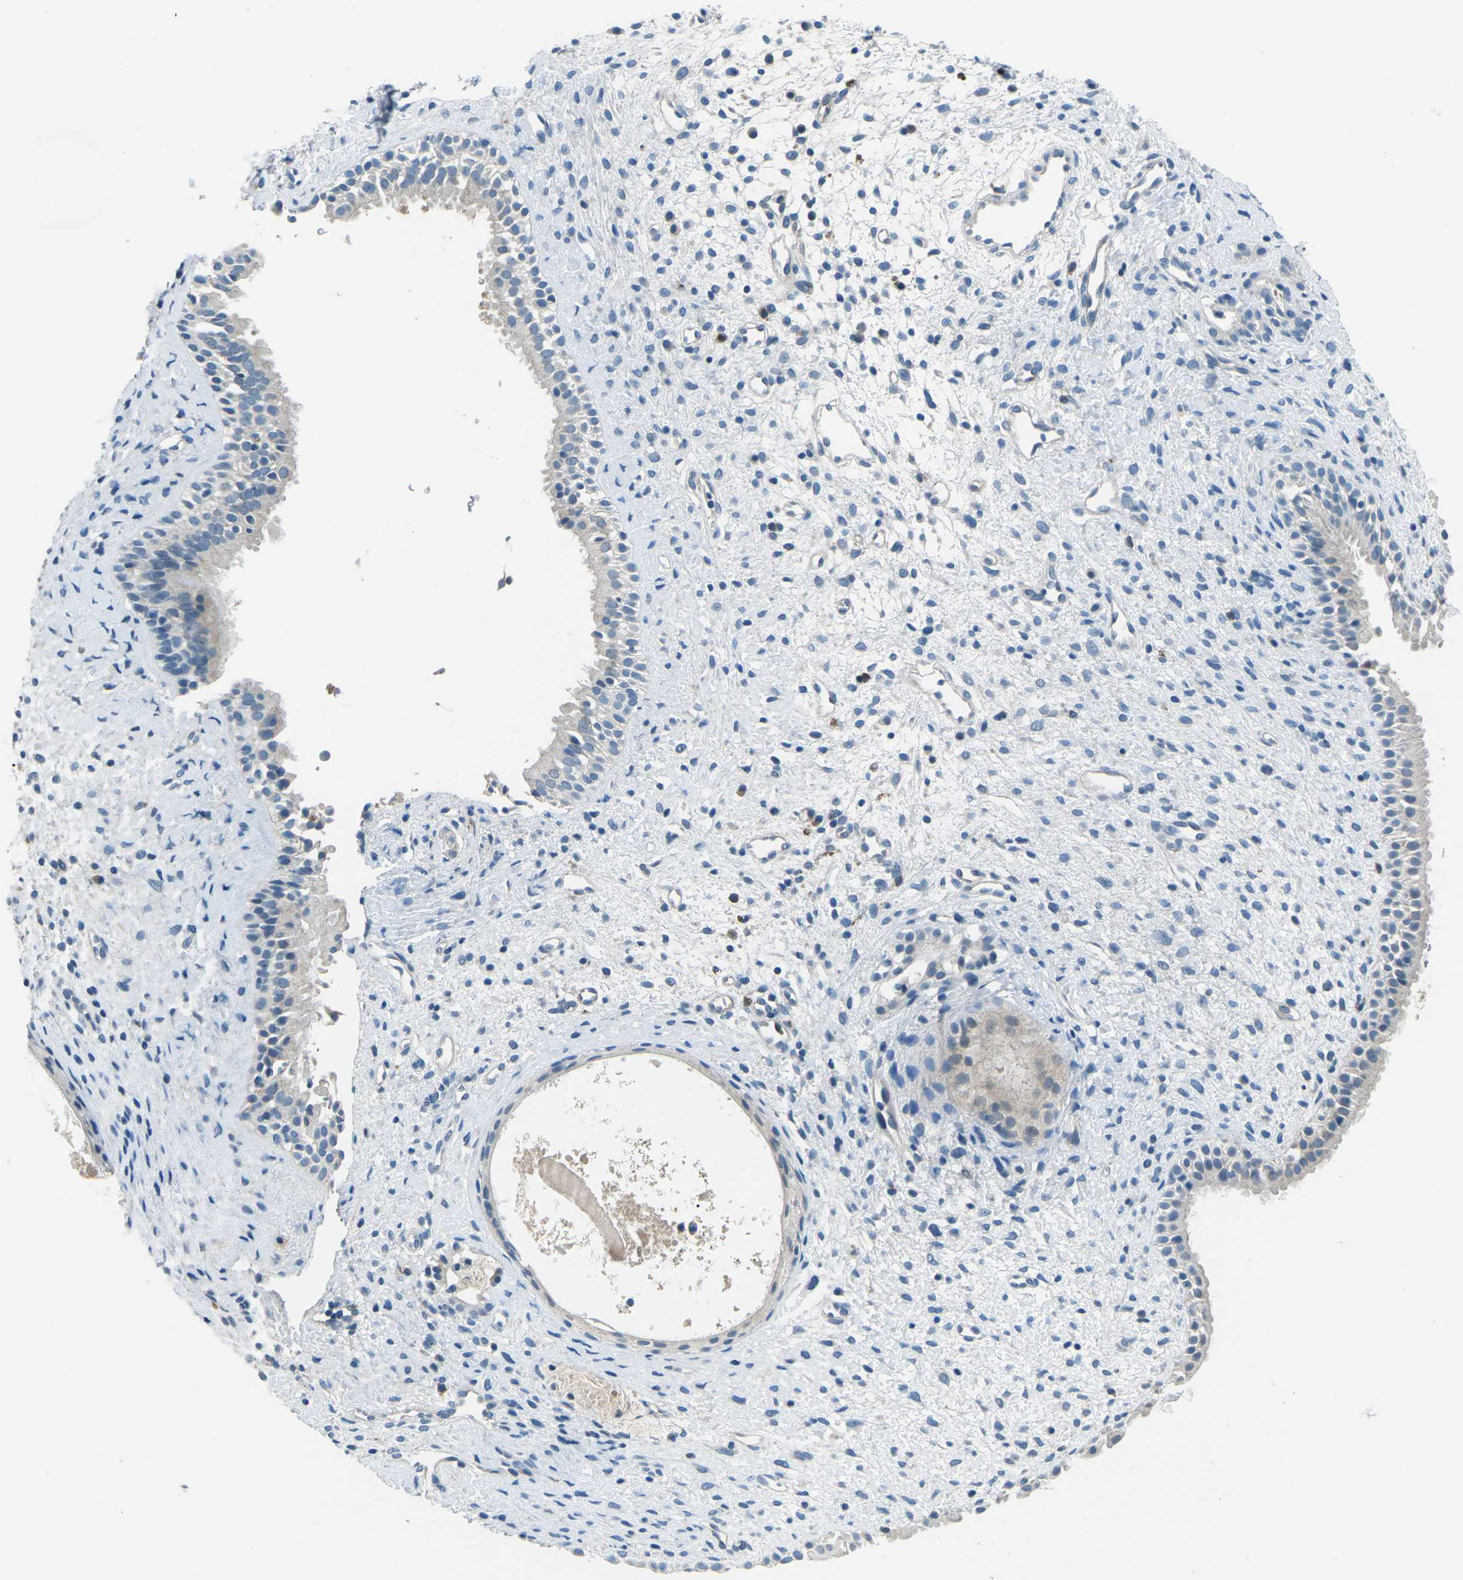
{"staining": {"intensity": "negative", "quantity": "none", "location": "none"}, "tissue": "nasopharynx", "cell_type": "Respiratory epithelial cells", "image_type": "normal", "snomed": [{"axis": "morphology", "description": "Normal tissue, NOS"}, {"axis": "topography", "description": "Nasopharynx"}], "caption": "High power microscopy micrograph of an immunohistochemistry (IHC) photomicrograph of benign nasopharynx, revealing no significant positivity in respiratory epithelial cells. The staining is performed using DAB brown chromogen with nuclei counter-stained in using hematoxylin.", "gene": "CD1D", "patient": {"sex": "male", "age": 22}}